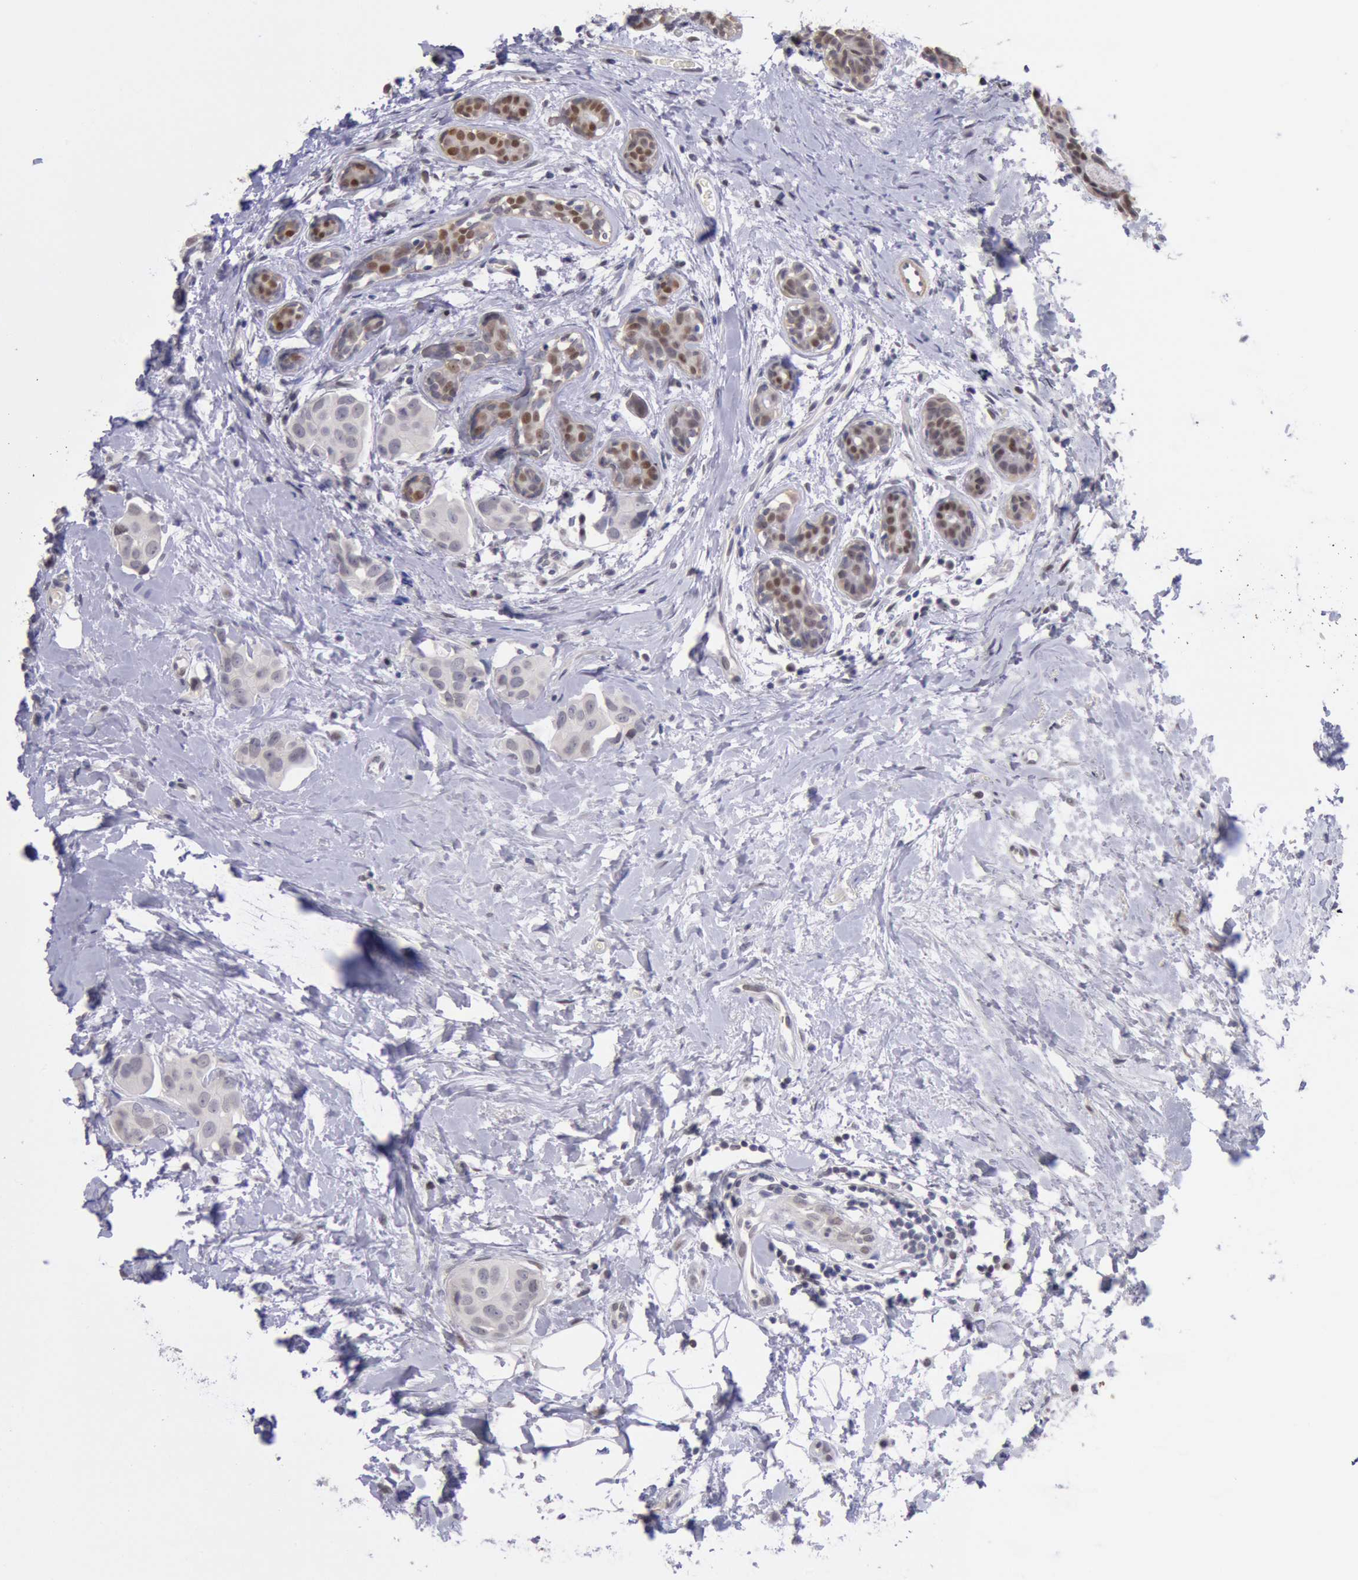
{"staining": {"intensity": "weak", "quantity": "25%-75%", "location": "cytoplasmic/membranous,nuclear"}, "tissue": "breast cancer", "cell_type": "Tumor cells", "image_type": "cancer", "snomed": [{"axis": "morphology", "description": "Duct carcinoma"}, {"axis": "topography", "description": "Breast"}], "caption": "Breast cancer (invasive ductal carcinoma) was stained to show a protein in brown. There is low levels of weak cytoplasmic/membranous and nuclear staining in about 25%-75% of tumor cells. The staining was performed using DAB (3,3'-diaminobenzidine), with brown indicating positive protein expression. Nuclei are stained blue with hematoxylin.", "gene": "MYH7", "patient": {"sex": "female", "age": 40}}